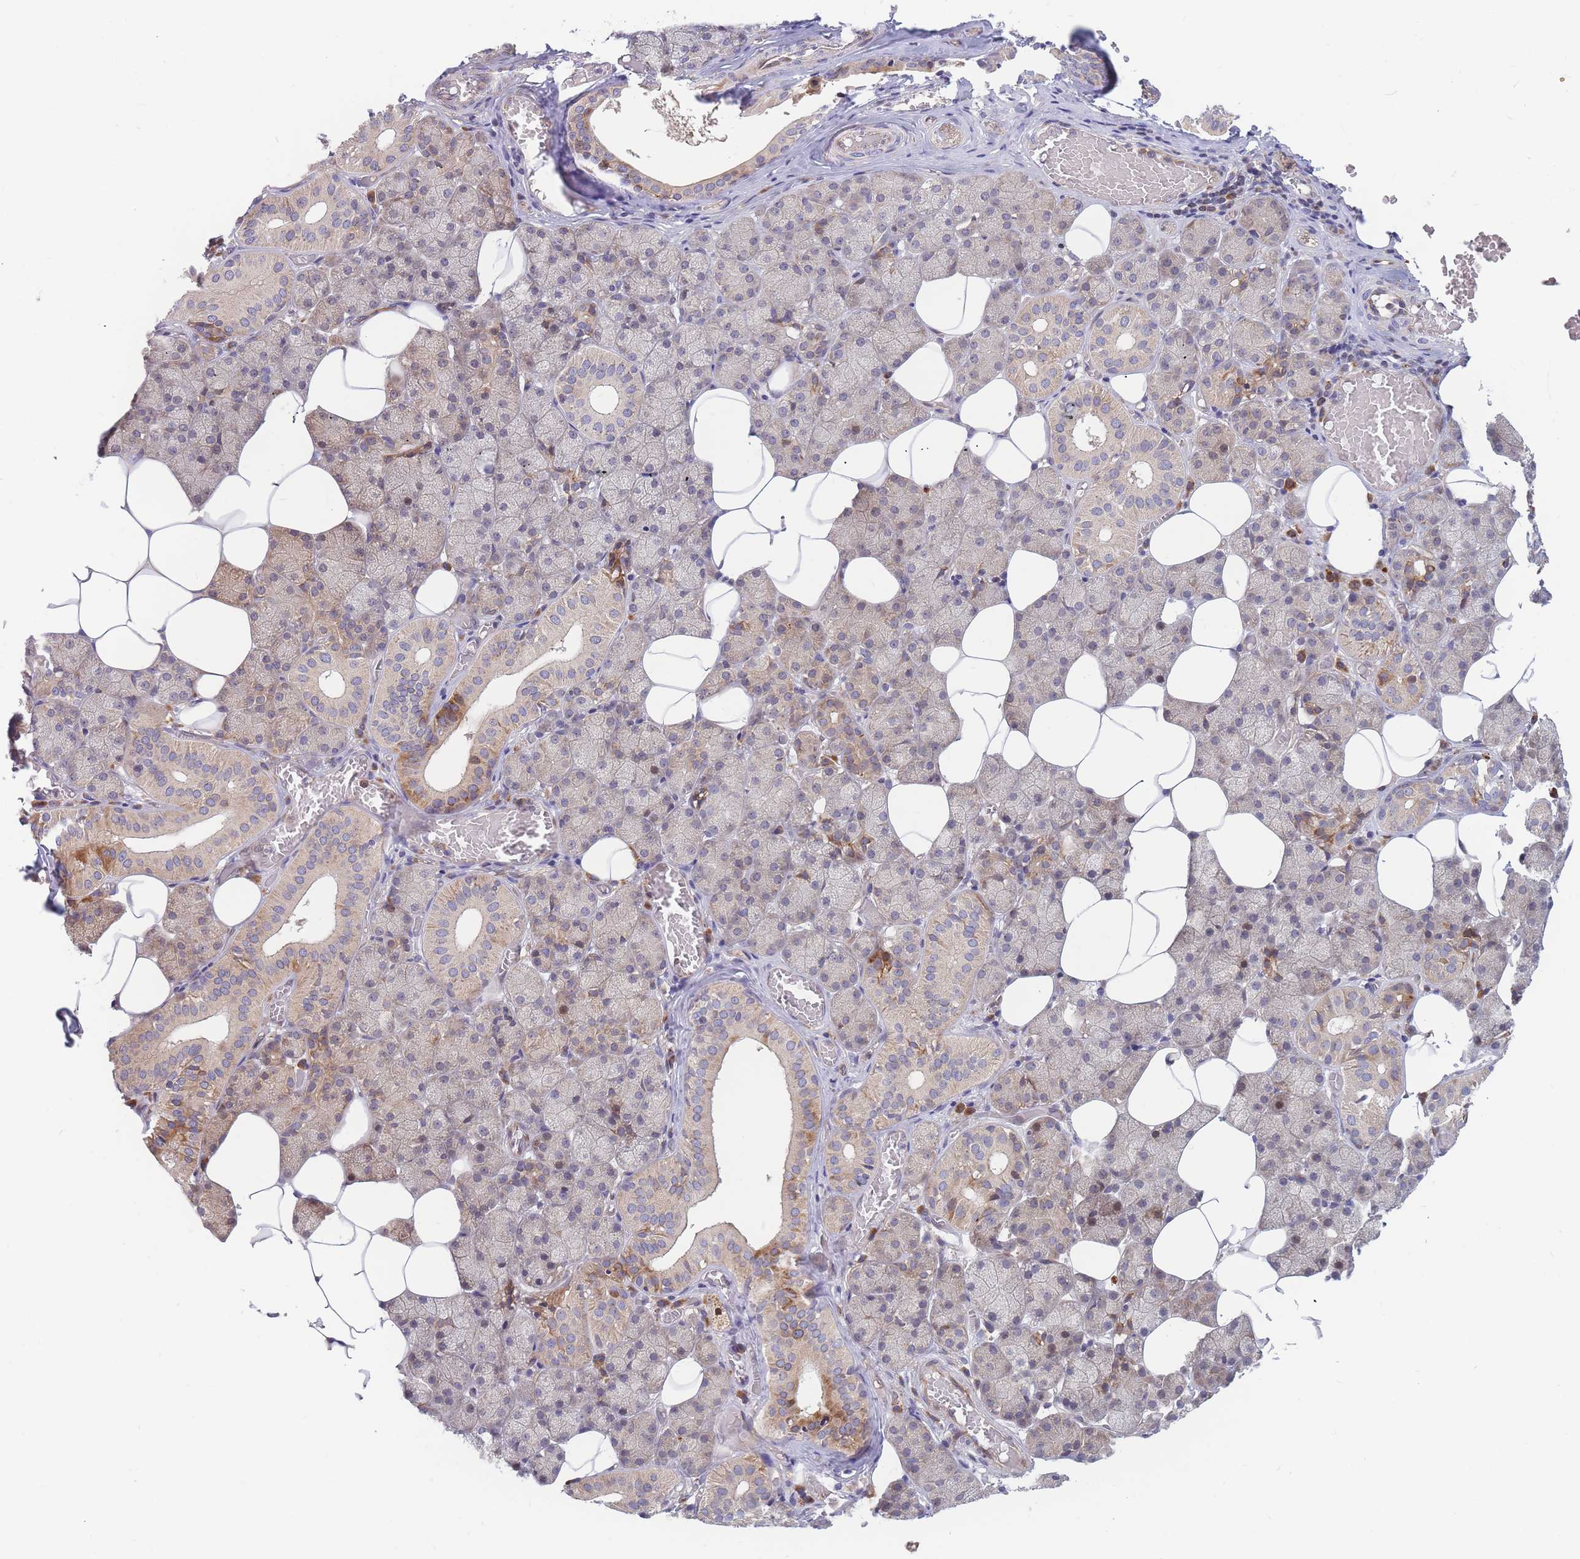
{"staining": {"intensity": "weak", "quantity": "<25%", "location": "cytoplasmic/membranous"}, "tissue": "salivary gland", "cell_type": "Glandular cells", "image_type": "normal", "snomed": [{"axis": "morphology", "description": "Normal tissue, NOS"}, {"axis": "topography", "description": "Salivary gland"}], "caption": "Immunohistochemistry histopathology image of unremarkable salivary gland: salivary gland stained with DAB (3,3'-diaminobenzidine) reveals no significant protein staining in glandular cells. (IHC, brightfield microscopy, high magnification).", "gene": "TMEM131L", "patient": {"sex": "female", "age": 33}}